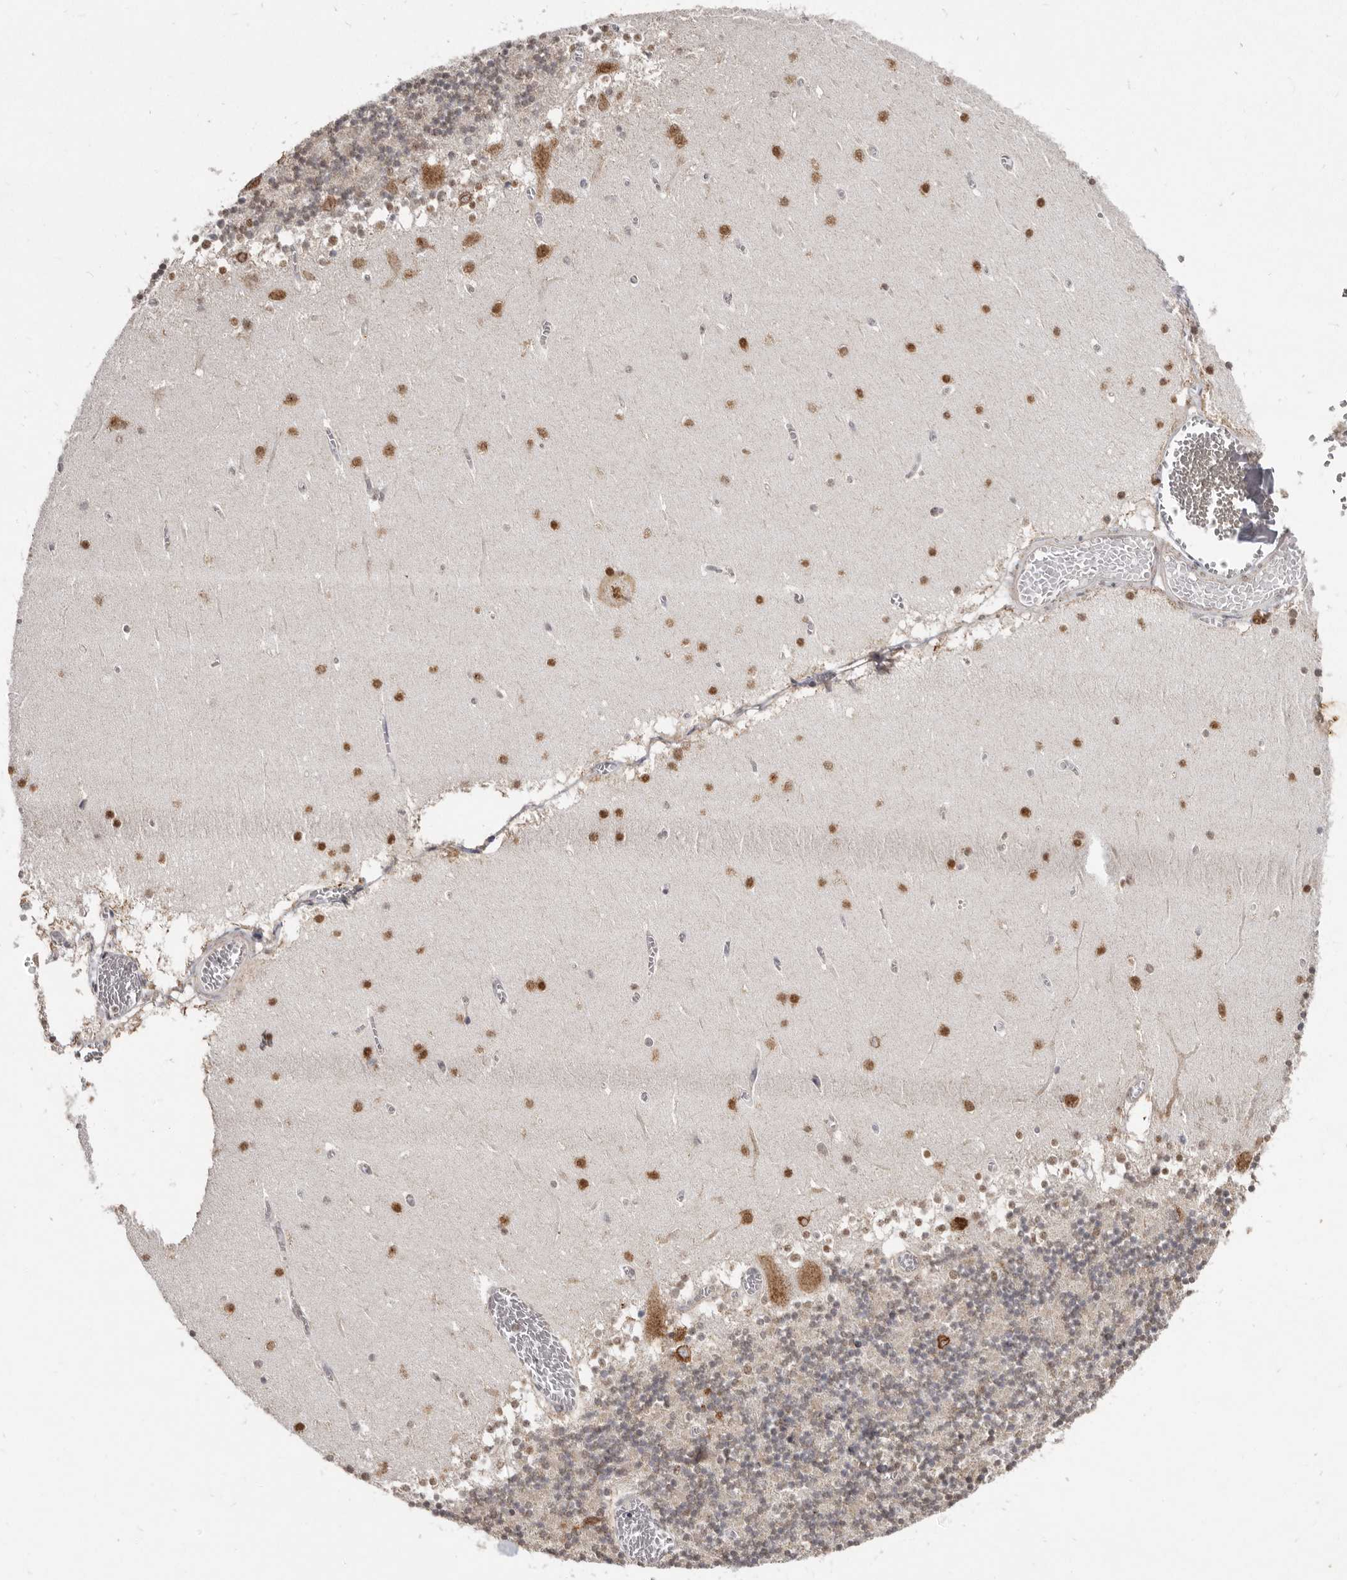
{"staining": {"intensity": "moderate", "quantity": "25%-75%", "location": "cytoplasmic/membranous,nuclear"}, "tissue": "cerebellum", "cell_type": "Cells in granular layer", "image_type": "normal", "snomed": [{"axis": "morphology", "description": "Normal tissue, NOS"}, {"axis": "topography", "description": "Cerebellum"}], "caption": "Benign cerebellum reveals moderate cytoplasmic/membranous,nuclear staining in approximately 25%-75% of cells in granular layer (DAB (3,3'-diaminobenzidine) IHC with brightfield microscopy, high magnification)..", "gene": "LINGO2", "patient": {"sex": "female", "age": 28}}